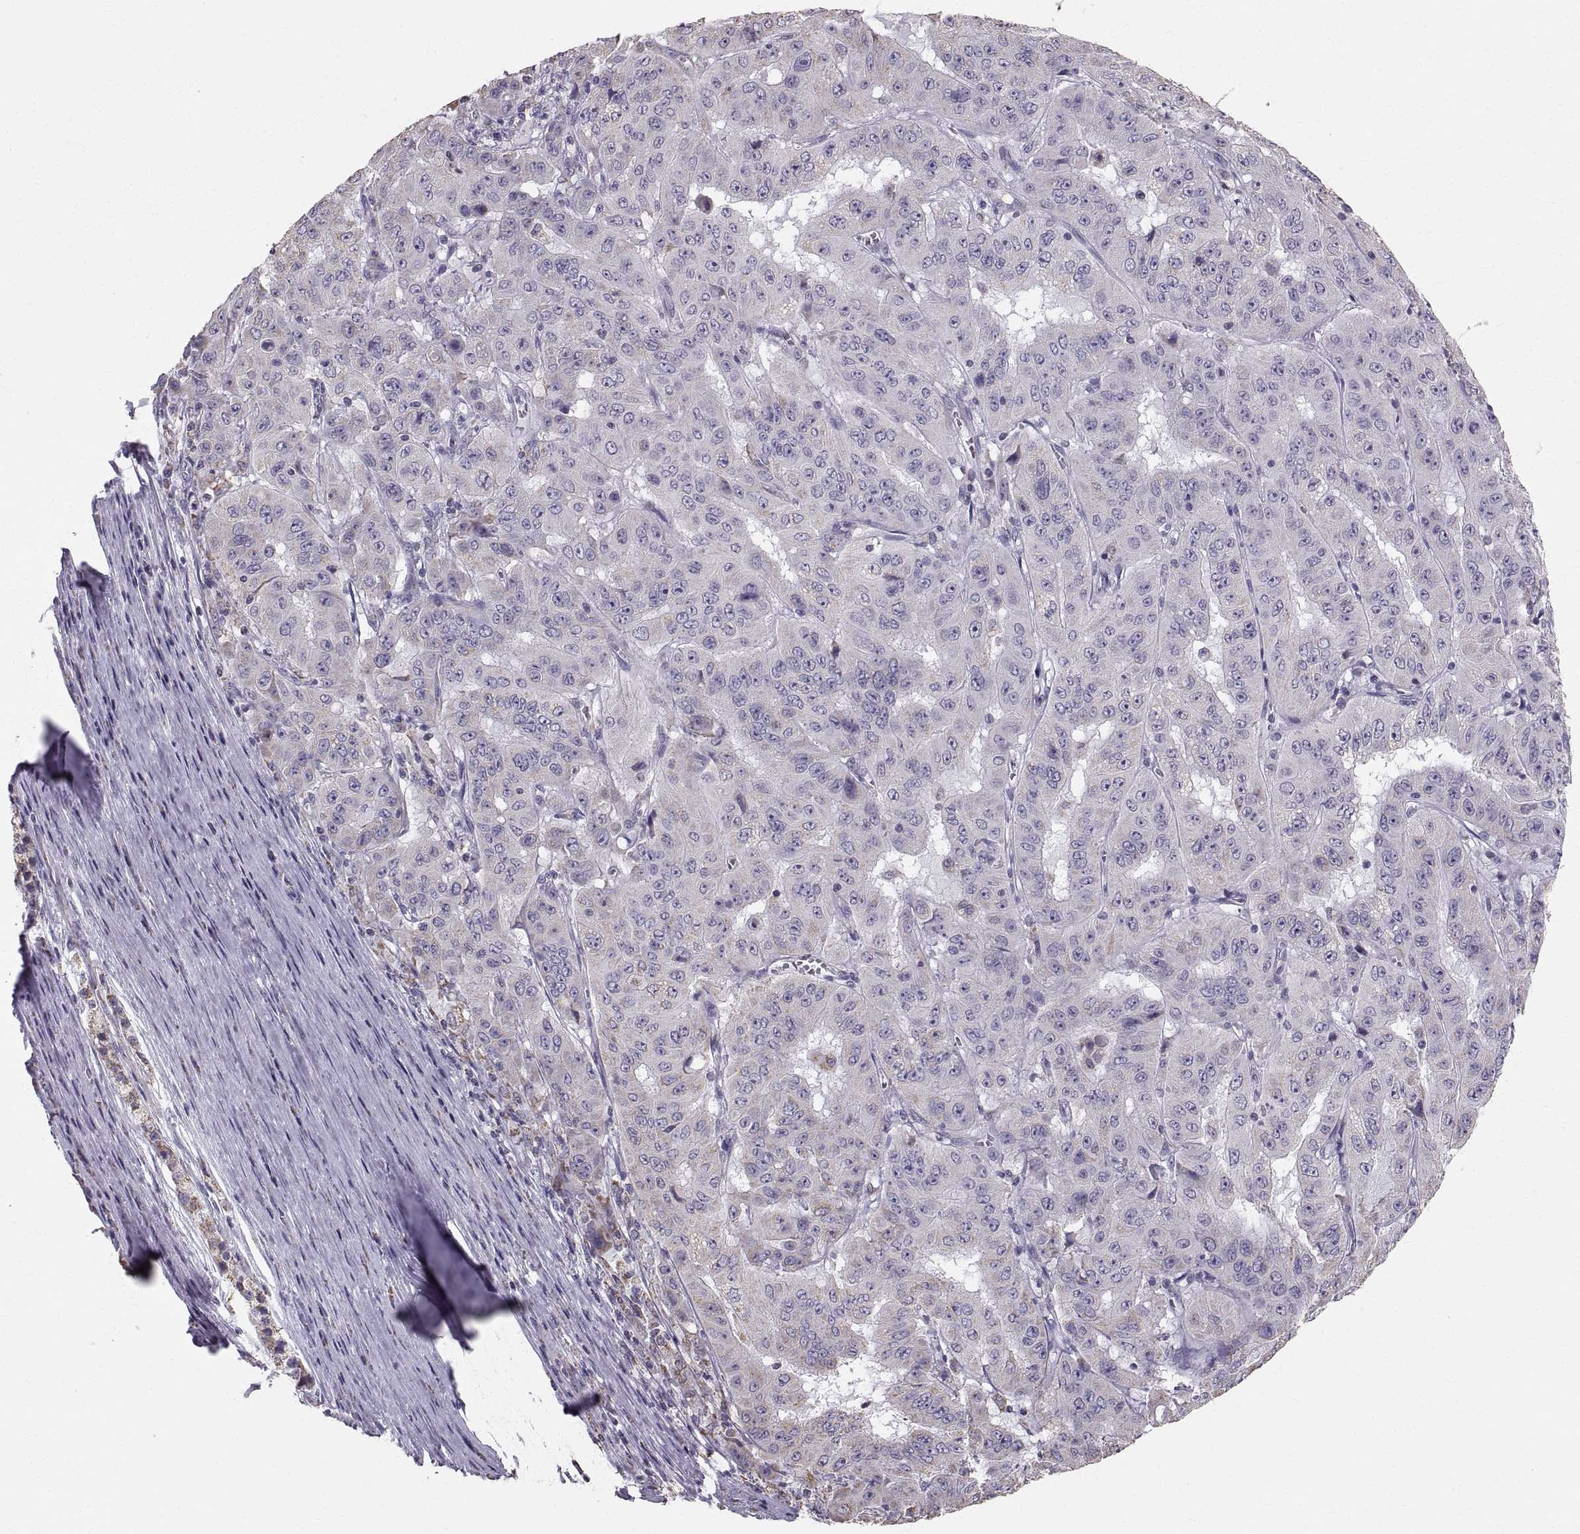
{"staining": {"intensity": "negative", "quantity": "none", "location": "none"}, "tissue": "pancreatic cancer", "cell_type": "Tumor cells", "image_type": "cancer", "snomed": [{"axis": "morphology", "description": "Adenocarcinoma, NOS"}, {"axis": "topography", "description": "Pancreas"}], "caption": "A high-resolution histopathology image shows IHC staining of pancreatic adenocarcinoma, which shows no significant positivity in tumor cells.", "gene": "STMND1", "patient": {"sex": "male", "age": 63}}